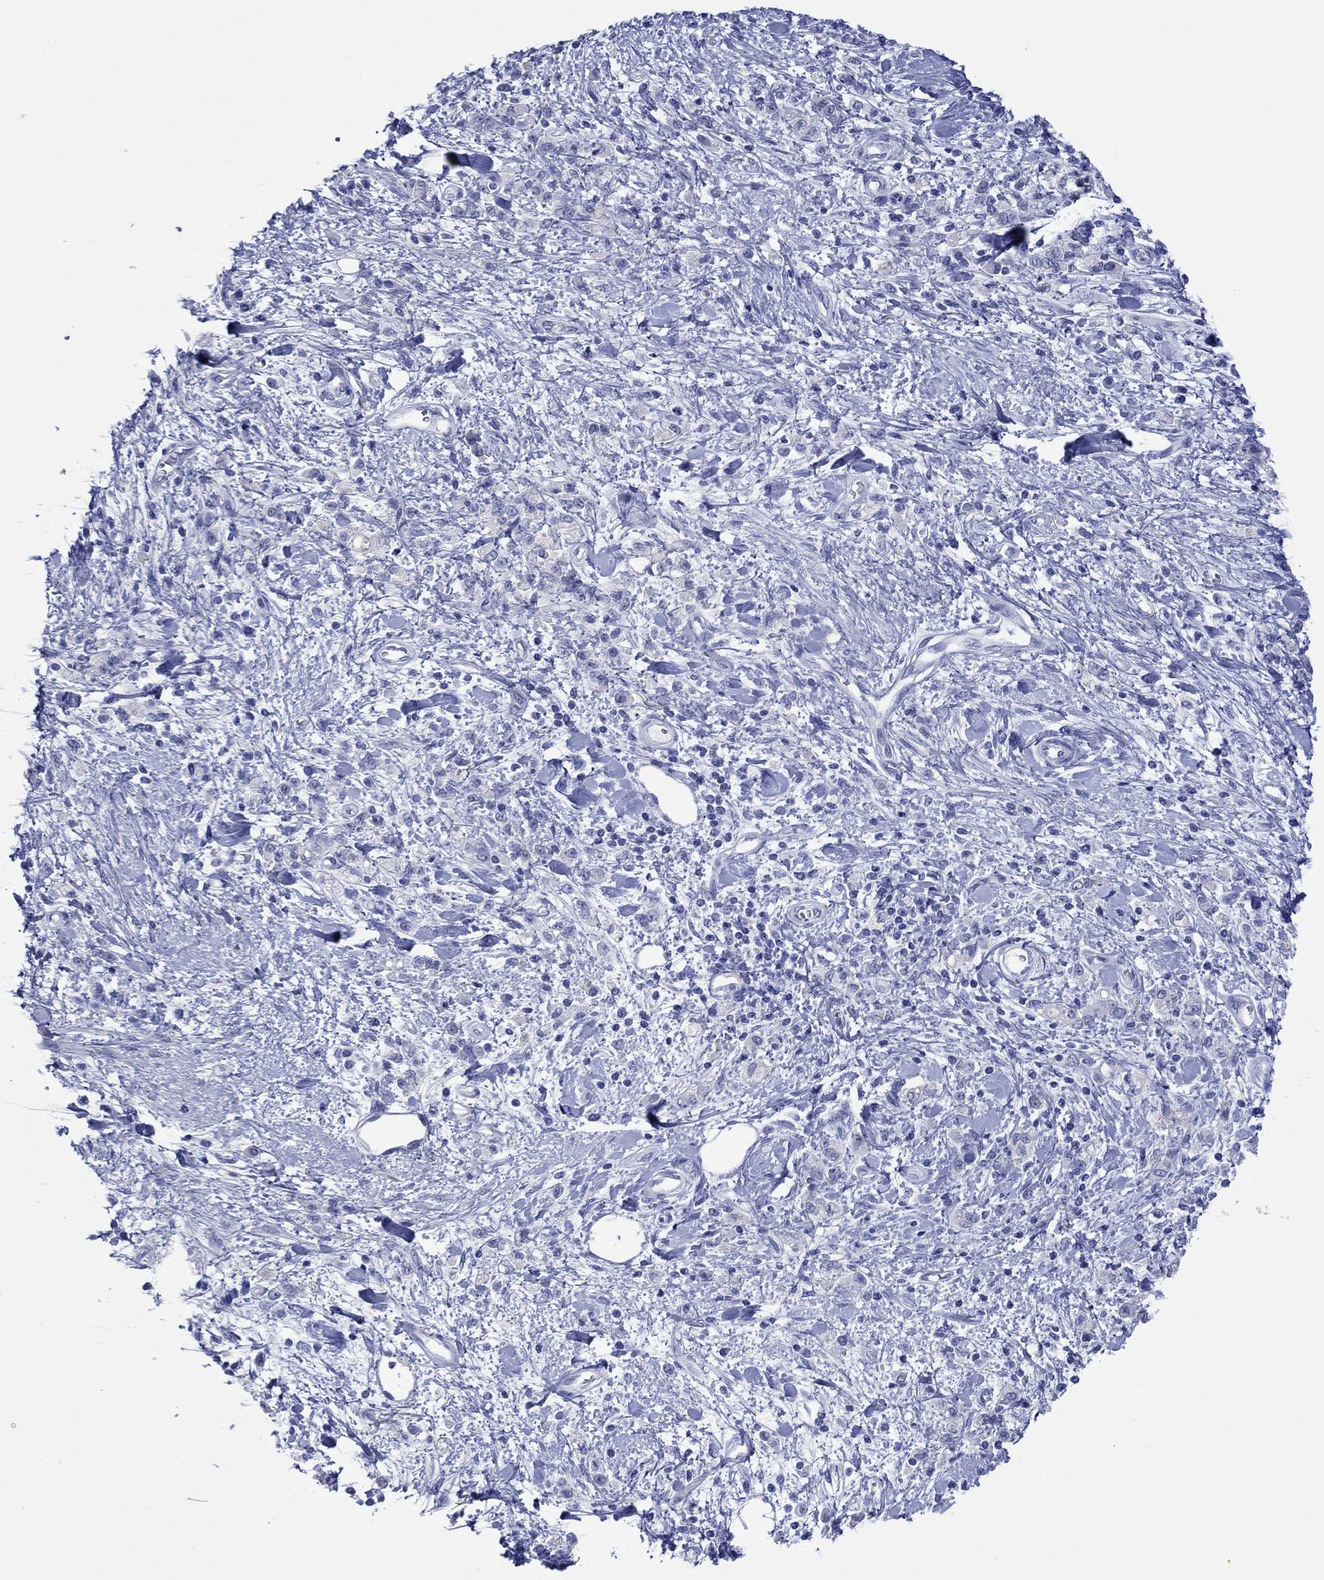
{"staining": {"intensity": "negative", "quantity": "none", "location": "none"}, "tissue": "stomach cancer", "cell_type": "Tumor cells", "image_type": "cancer", "snomed": [{"axis": "morphology", "description": "Adenocarcinoma, NOS"}, {"axis": "topography", "description": "Stomach"}], "caption": "High magnification brightfield microscopy of stomach adenocarcinoma stained with DAB (brown) and counterstained with hematoxylin (blue): tumor cells show no significant staining.", "gene": "MLANA", "patient": {"sex": "male", "age": 77}}